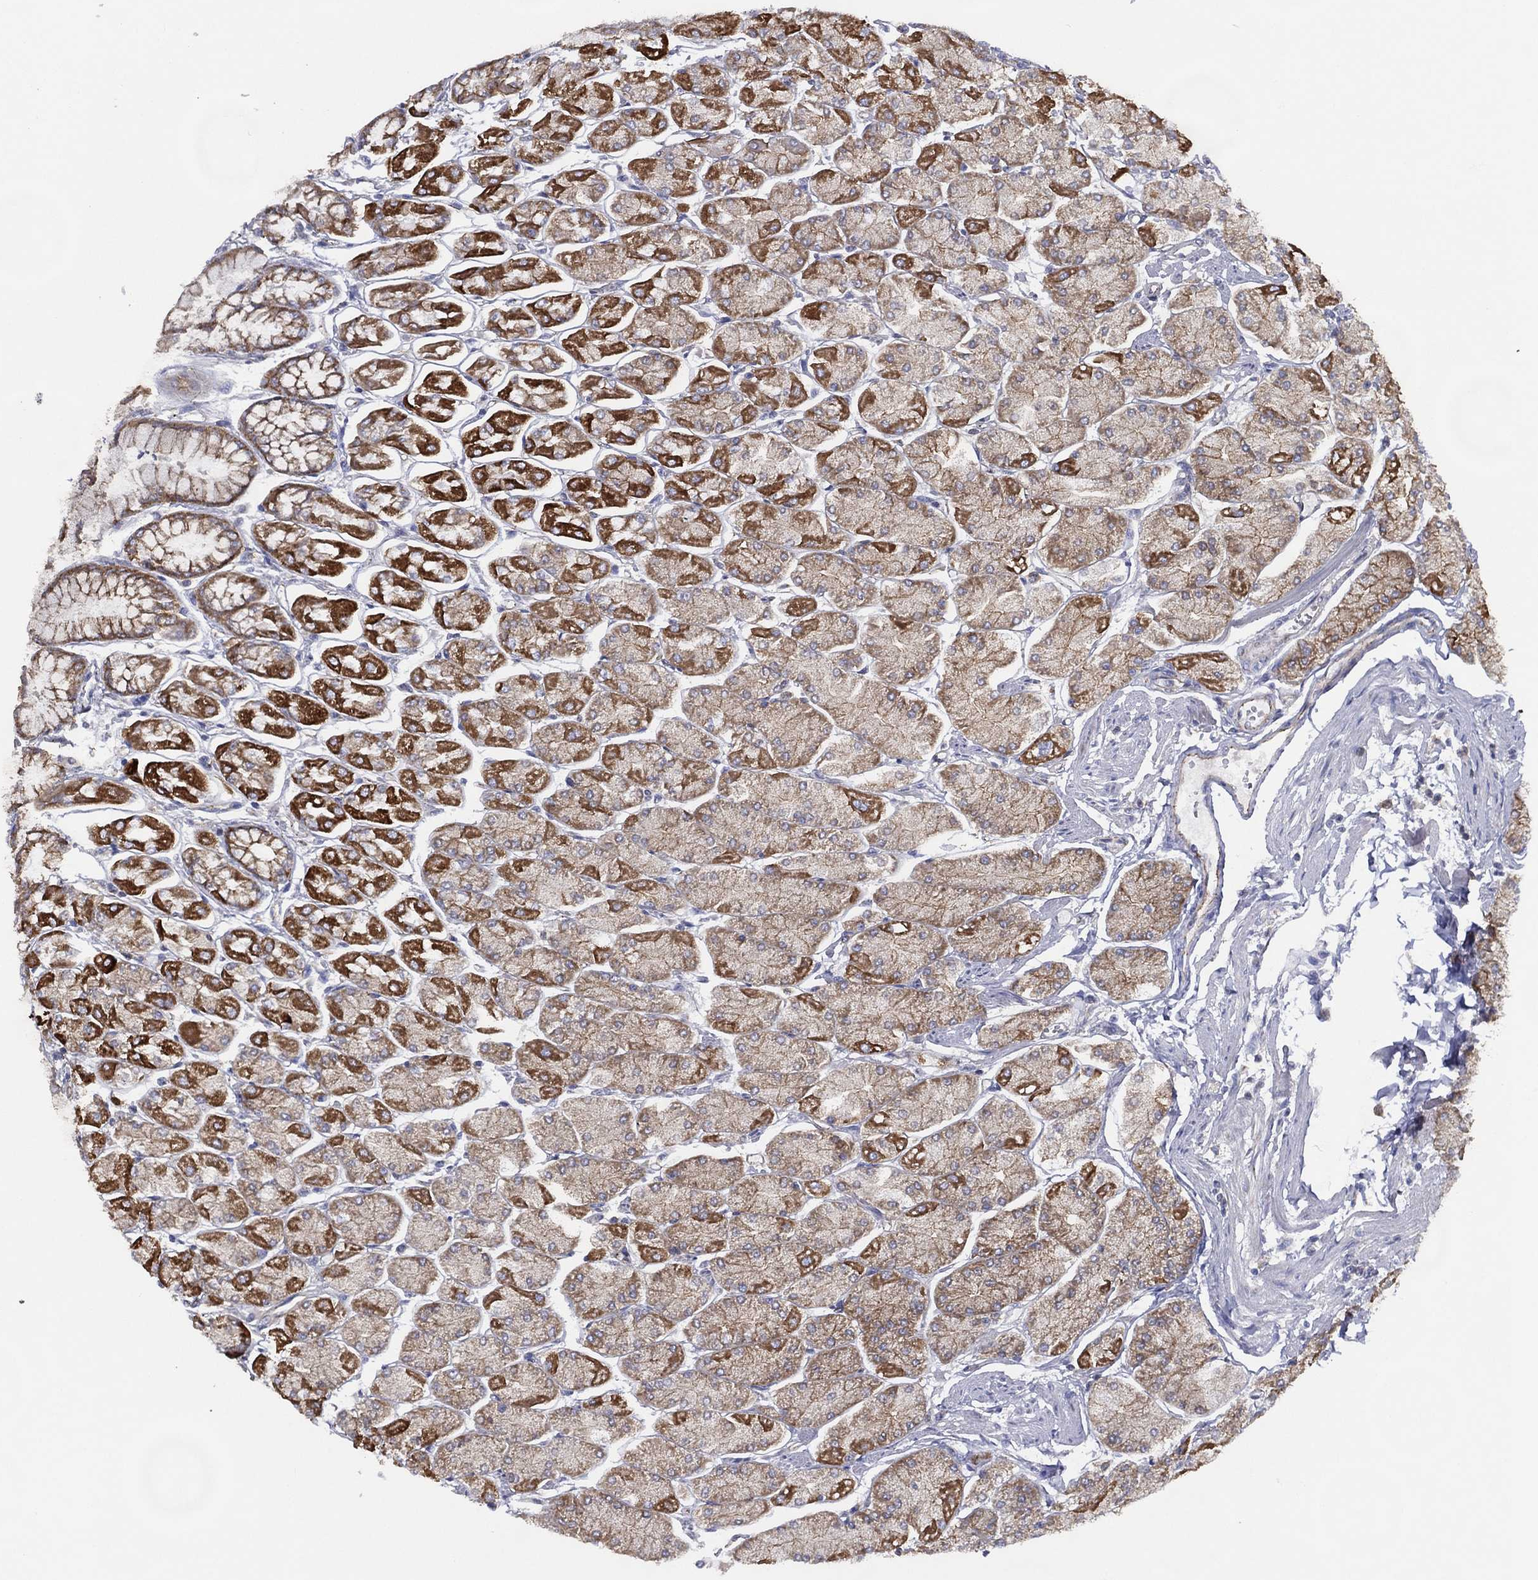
{"staining": {"intensity": "strong", "quantity": "25%-75%", "location": "cytoplasmic/membranous"}, "tissue": "stomach", "cell_type": "Glandular cells", "image_type": "normal", "snomed": [{"axis": "morphology", "description": "Normal tissue, NOS"}, {"axis": "topography", "description": "Stomach, upper"}], "caption": "Stomach stained with a brown dye demonstrates strong cytoplasmic/membranous positive expression in about 25%-75% of glandular cells.", "gene": "ZNF223", "patient": {"sex": "male", "age": 60}}